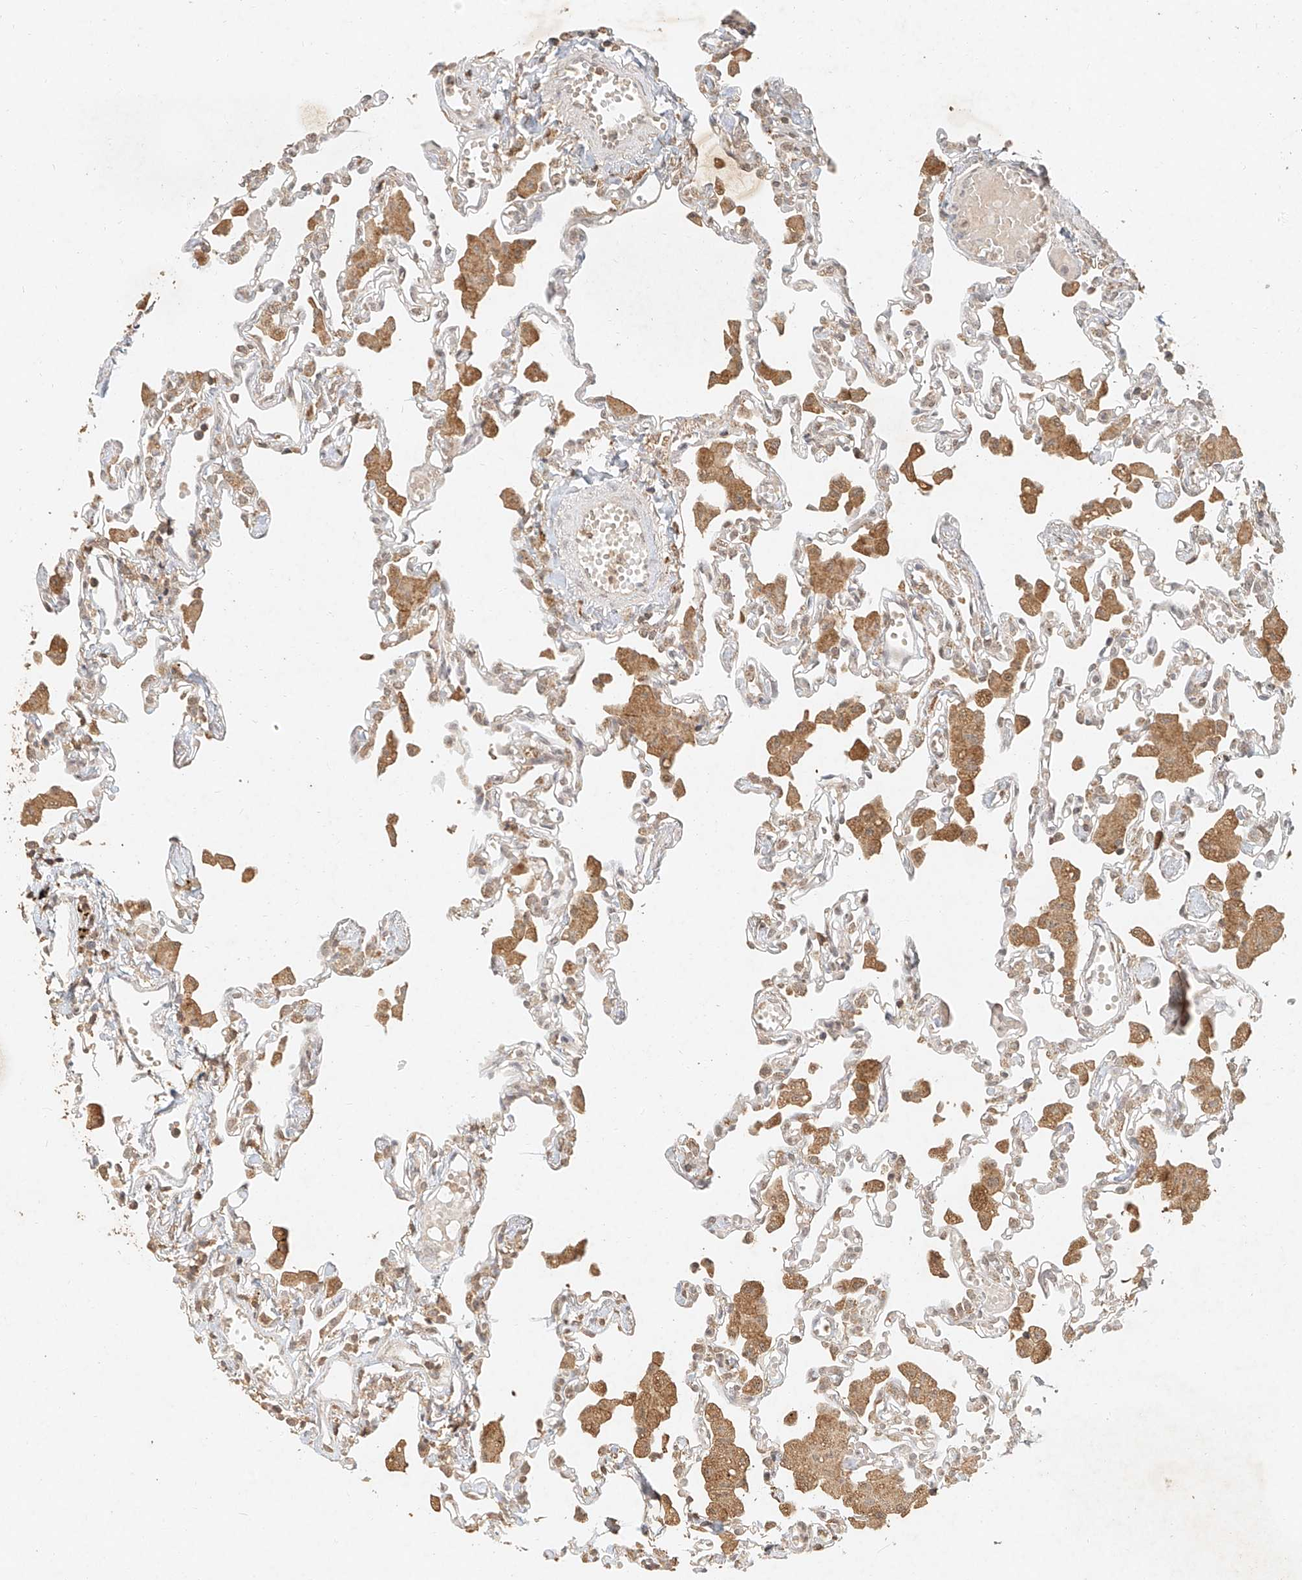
{"staining": {"intensity": "moderate", "quantity": ">75%", "location": "cytoplasmic/membranous,nuclear"}, "tissue": "lung", "cell_type": "Alveolar cells", "image_type": "normal", "snomed": [{"axis": "morphology", "description": "Normal tissue, NOS"}, {"axis": "topography", "description": "Bronchus"}, {"axis": "topography", "description": "Lung"}], "caption": "DAB immunohistochemical staining of benign lung shows moderate cytoplasmic/membranous,nuclear protein positivity in approximately >75% of alveolar cells.", "gene": "CXorf58", "patient": {"sex": "female", "age": 49}}